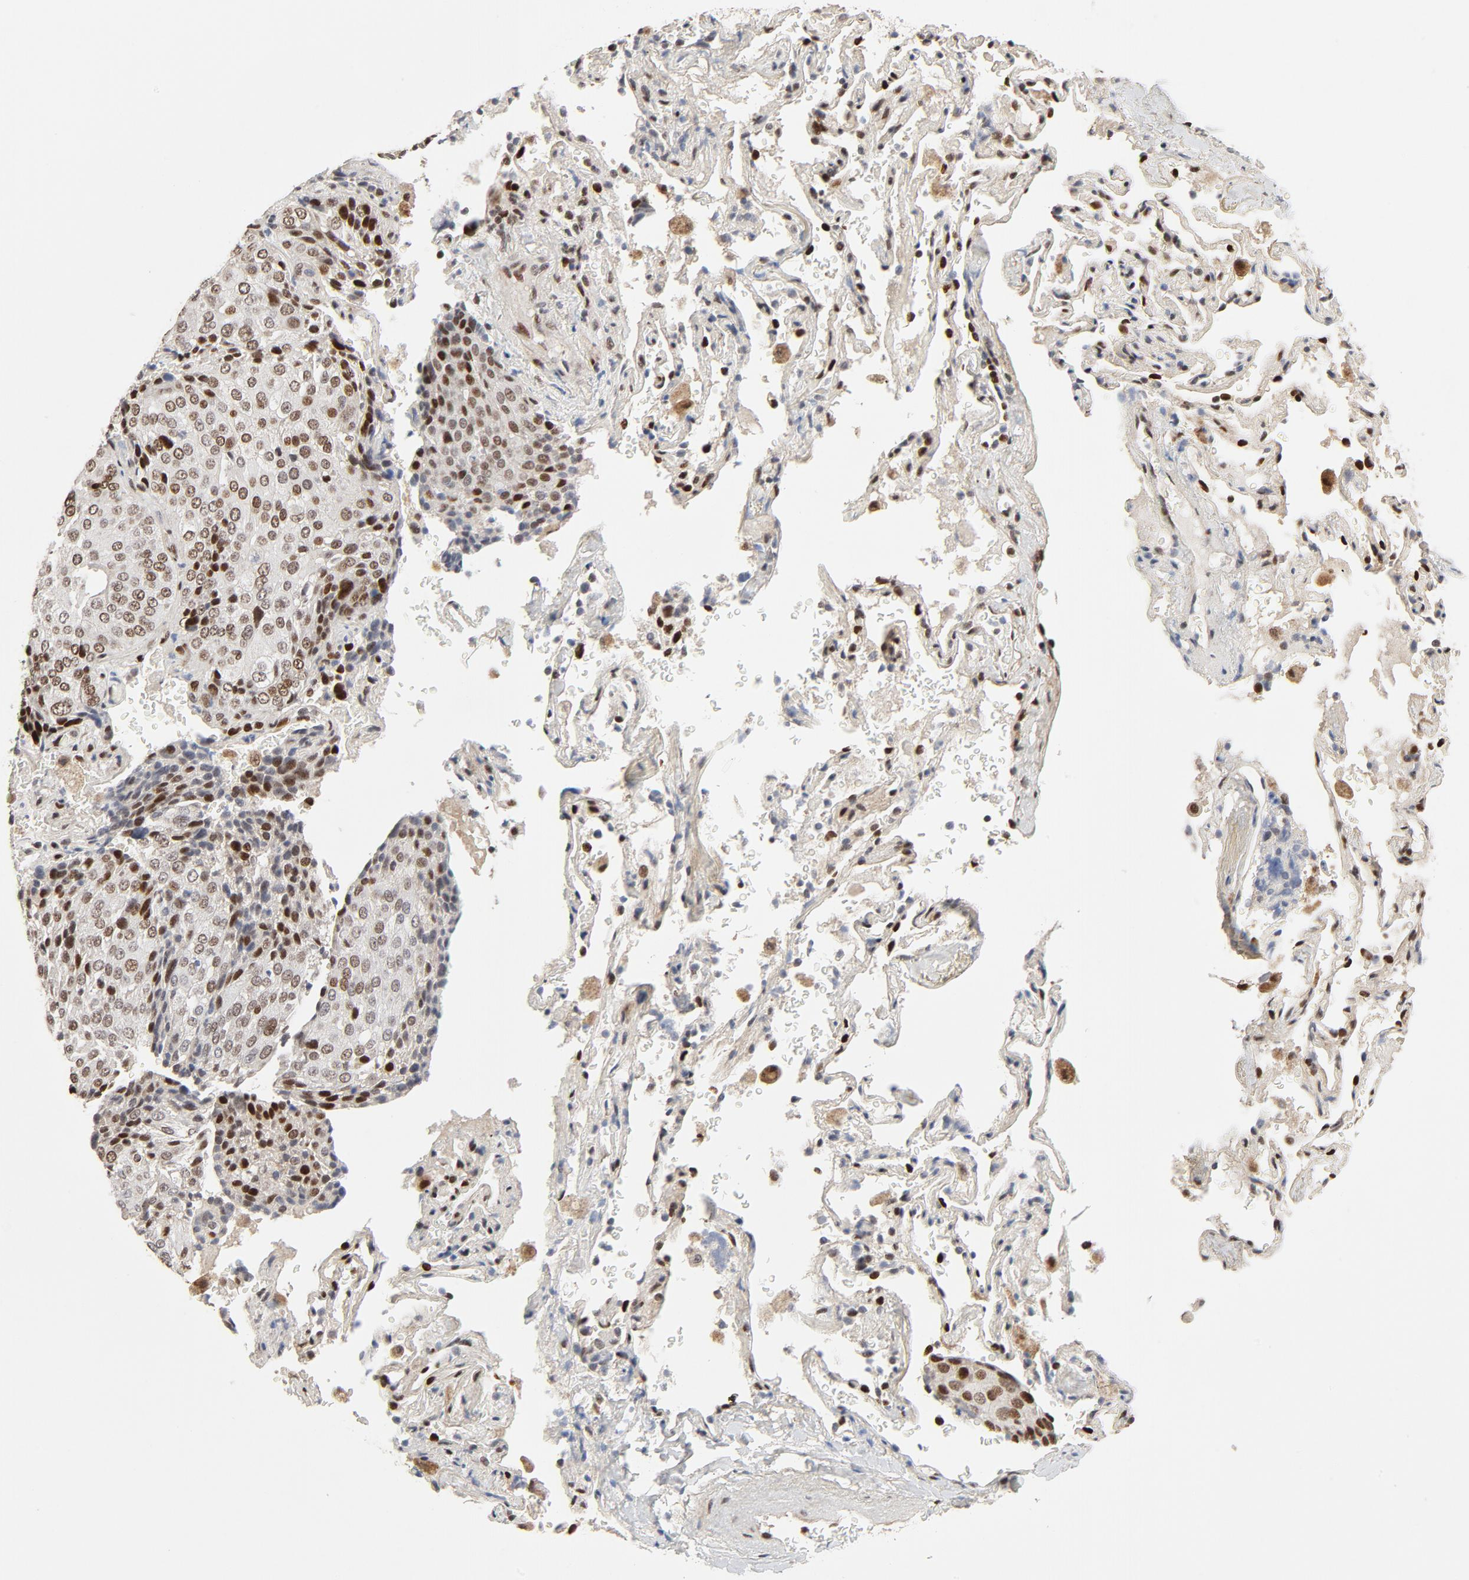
{"staining": {"intensity": "strong", "quantity": ">75%", "location": "nuclear"}, "tissue": "lung cancer", "cell_type": "Tumor cells", "image_type": "cancer", "snomed": [{"axis": "morphology", "description": "Squamous cell carcinoma, NOS"}, {"axis": "topography", "description": "Lung"}], "caption": "A high-resolution photomicrograph shows IHC staining of squamous cell carcinoma (lung), which reveals strong nuclear expression in about >75% of tumor cells.", "gene": "GTF2I", "patient": {"sex": "male", "age": 54}}